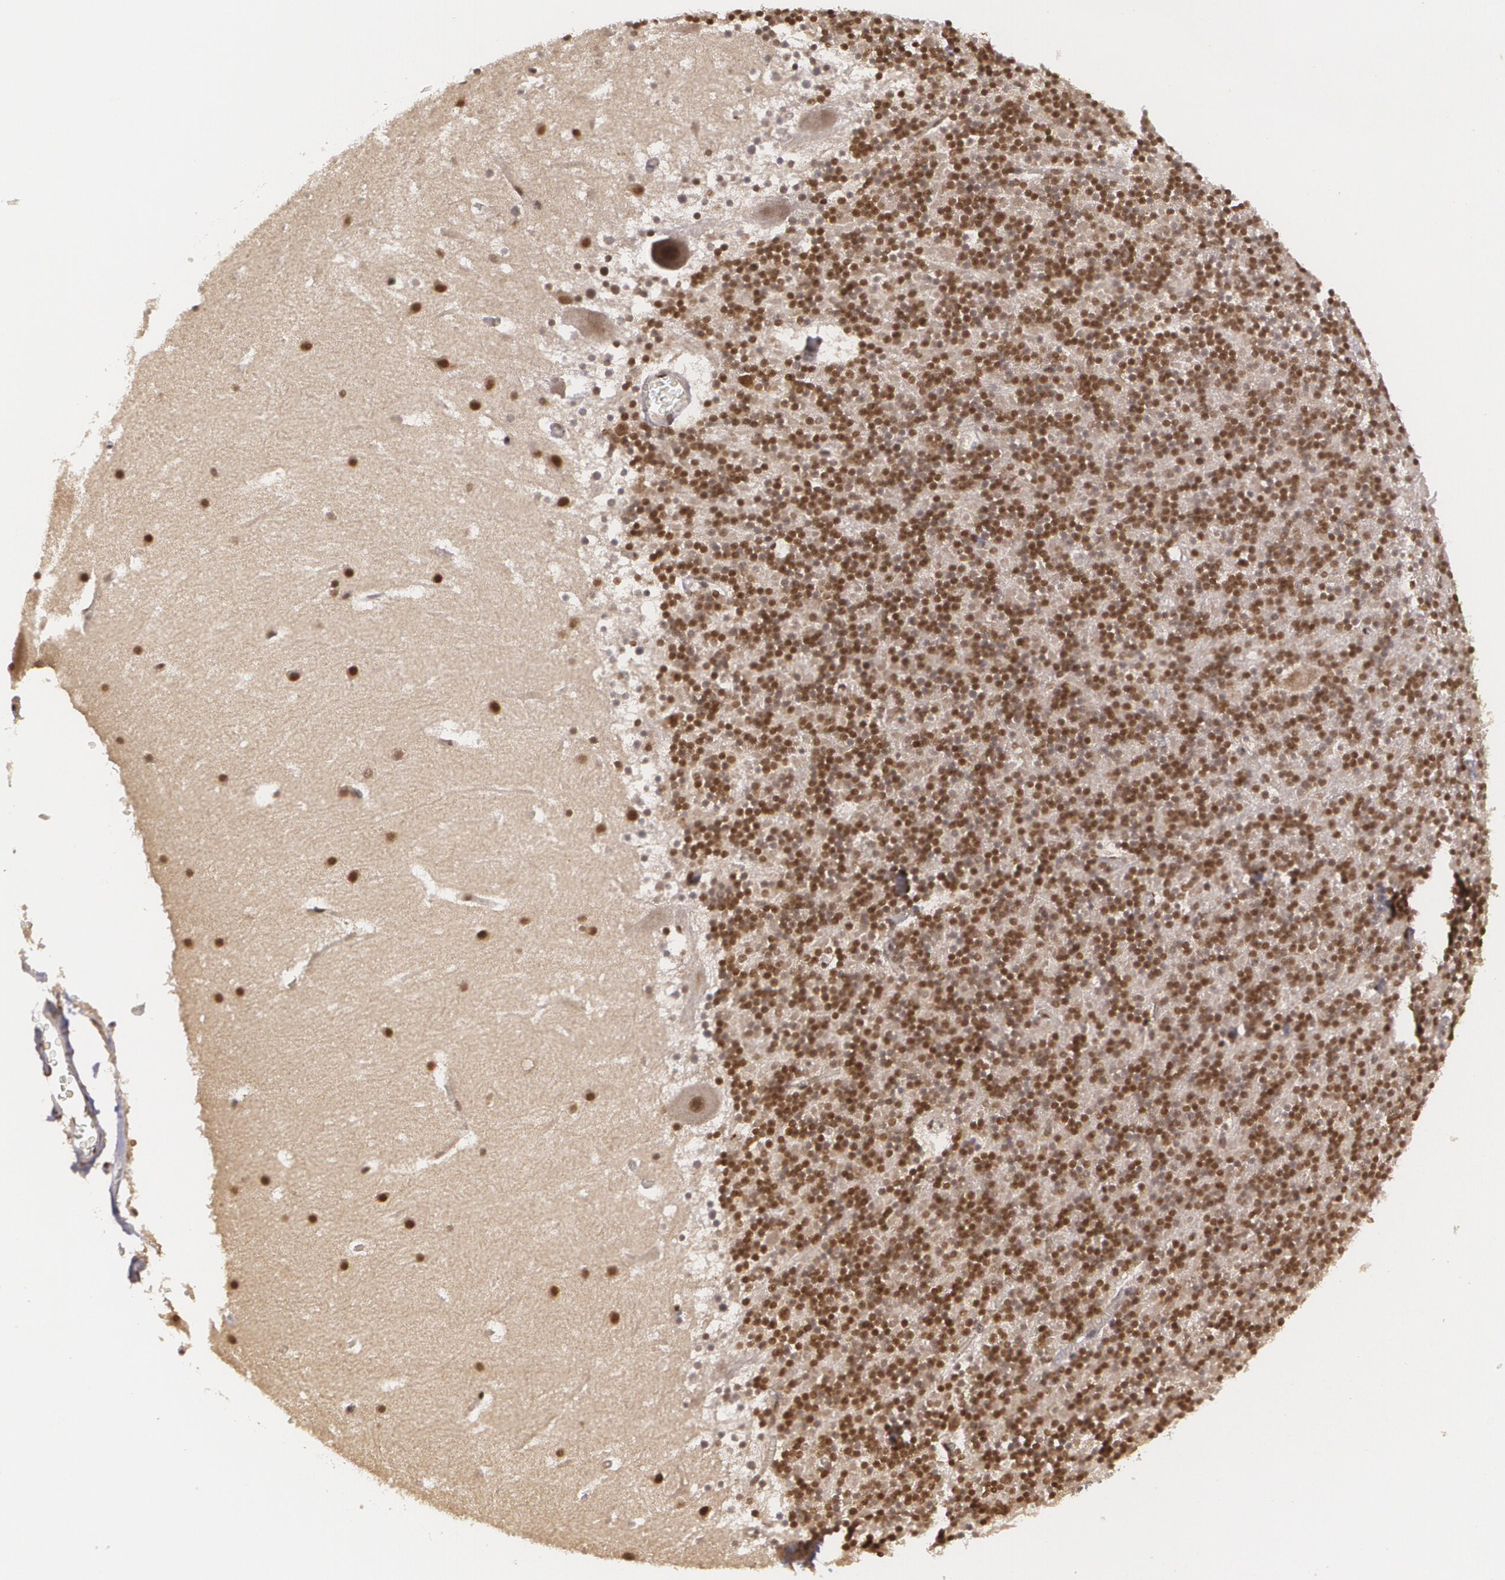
{"staining": {"intensity": "moderate", "quantity": ">75%", "location": "nuclear"}, "tissue": "cerebellum", "cell_type": "Cells in granular layer", "image_type": "normal", "snomed": [{"axis": "morphology", "description": "Normal tissue, NOS"}, {"axis": "topography", "description": "Cerebellum"}], "caption": "Moderate nuclear staining is seen in approximately >75% of cells in granular layer in benign cerebellum. The staining was performed using DAB, with brown indicating positive protein expression. Nuclei are stained blue with hematoxylin.", "gene": "RXRB", "patient": {"sex": "male", "age": 45}}